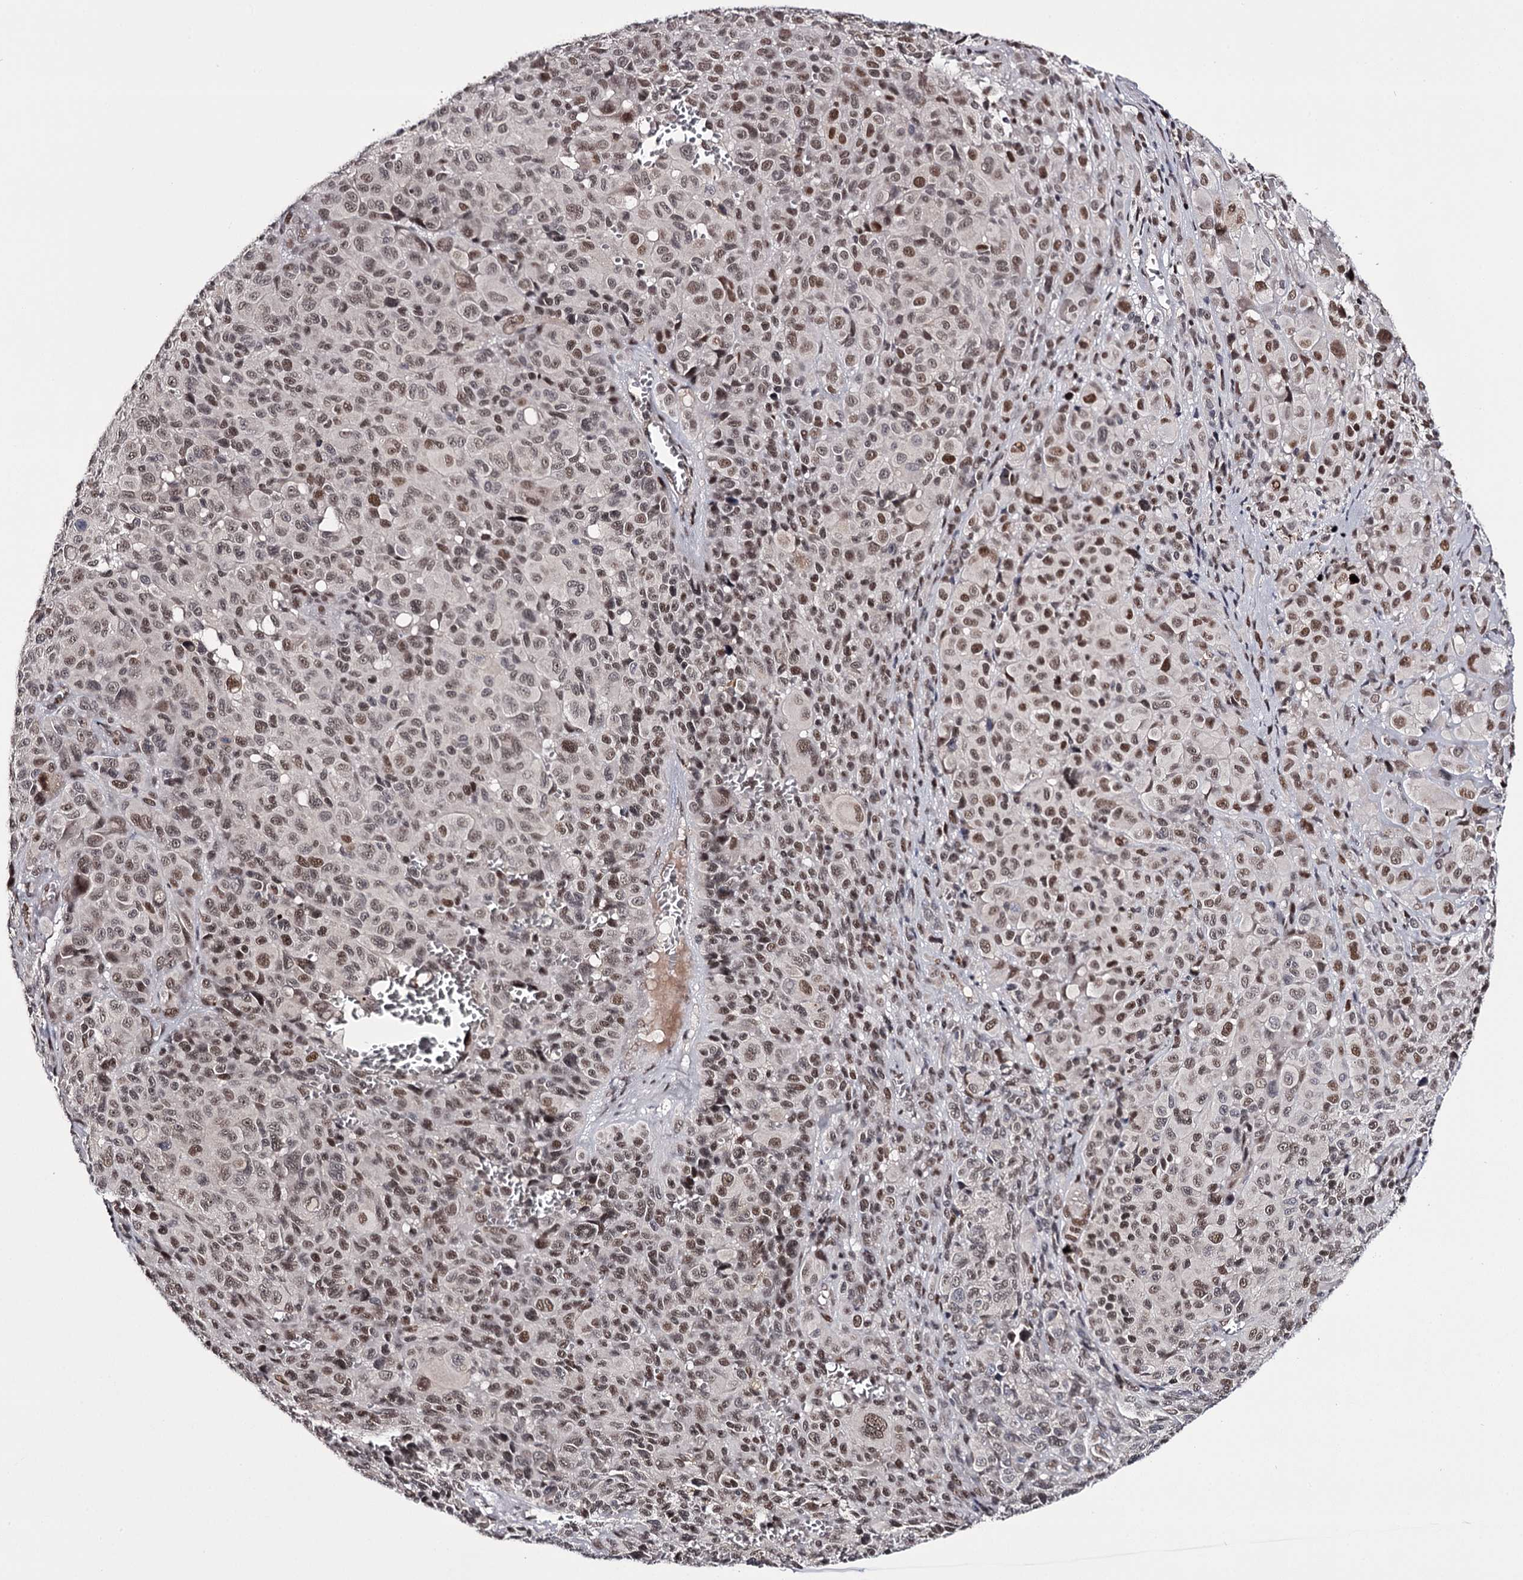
{"staining": {"intensity": "moderate", "quantity": ">75%", "location": "nuclear"}, "tissue": "melanoma", "cell_type": "Tumor cells", "image_type": "cancer", "snomed": [{"axis": "morphology", "description": "Malignant melanoma, NOS"}, {"axis": "topography", "description": "Skin of trunk"}], "caption": "Brown immunohistochemical staining in human malignant melanoma shows moderate nuclear expression in approximately >75% of tumor cells.", "gene": "TTC33", "patient": {"sex": "male", "age": 71}}